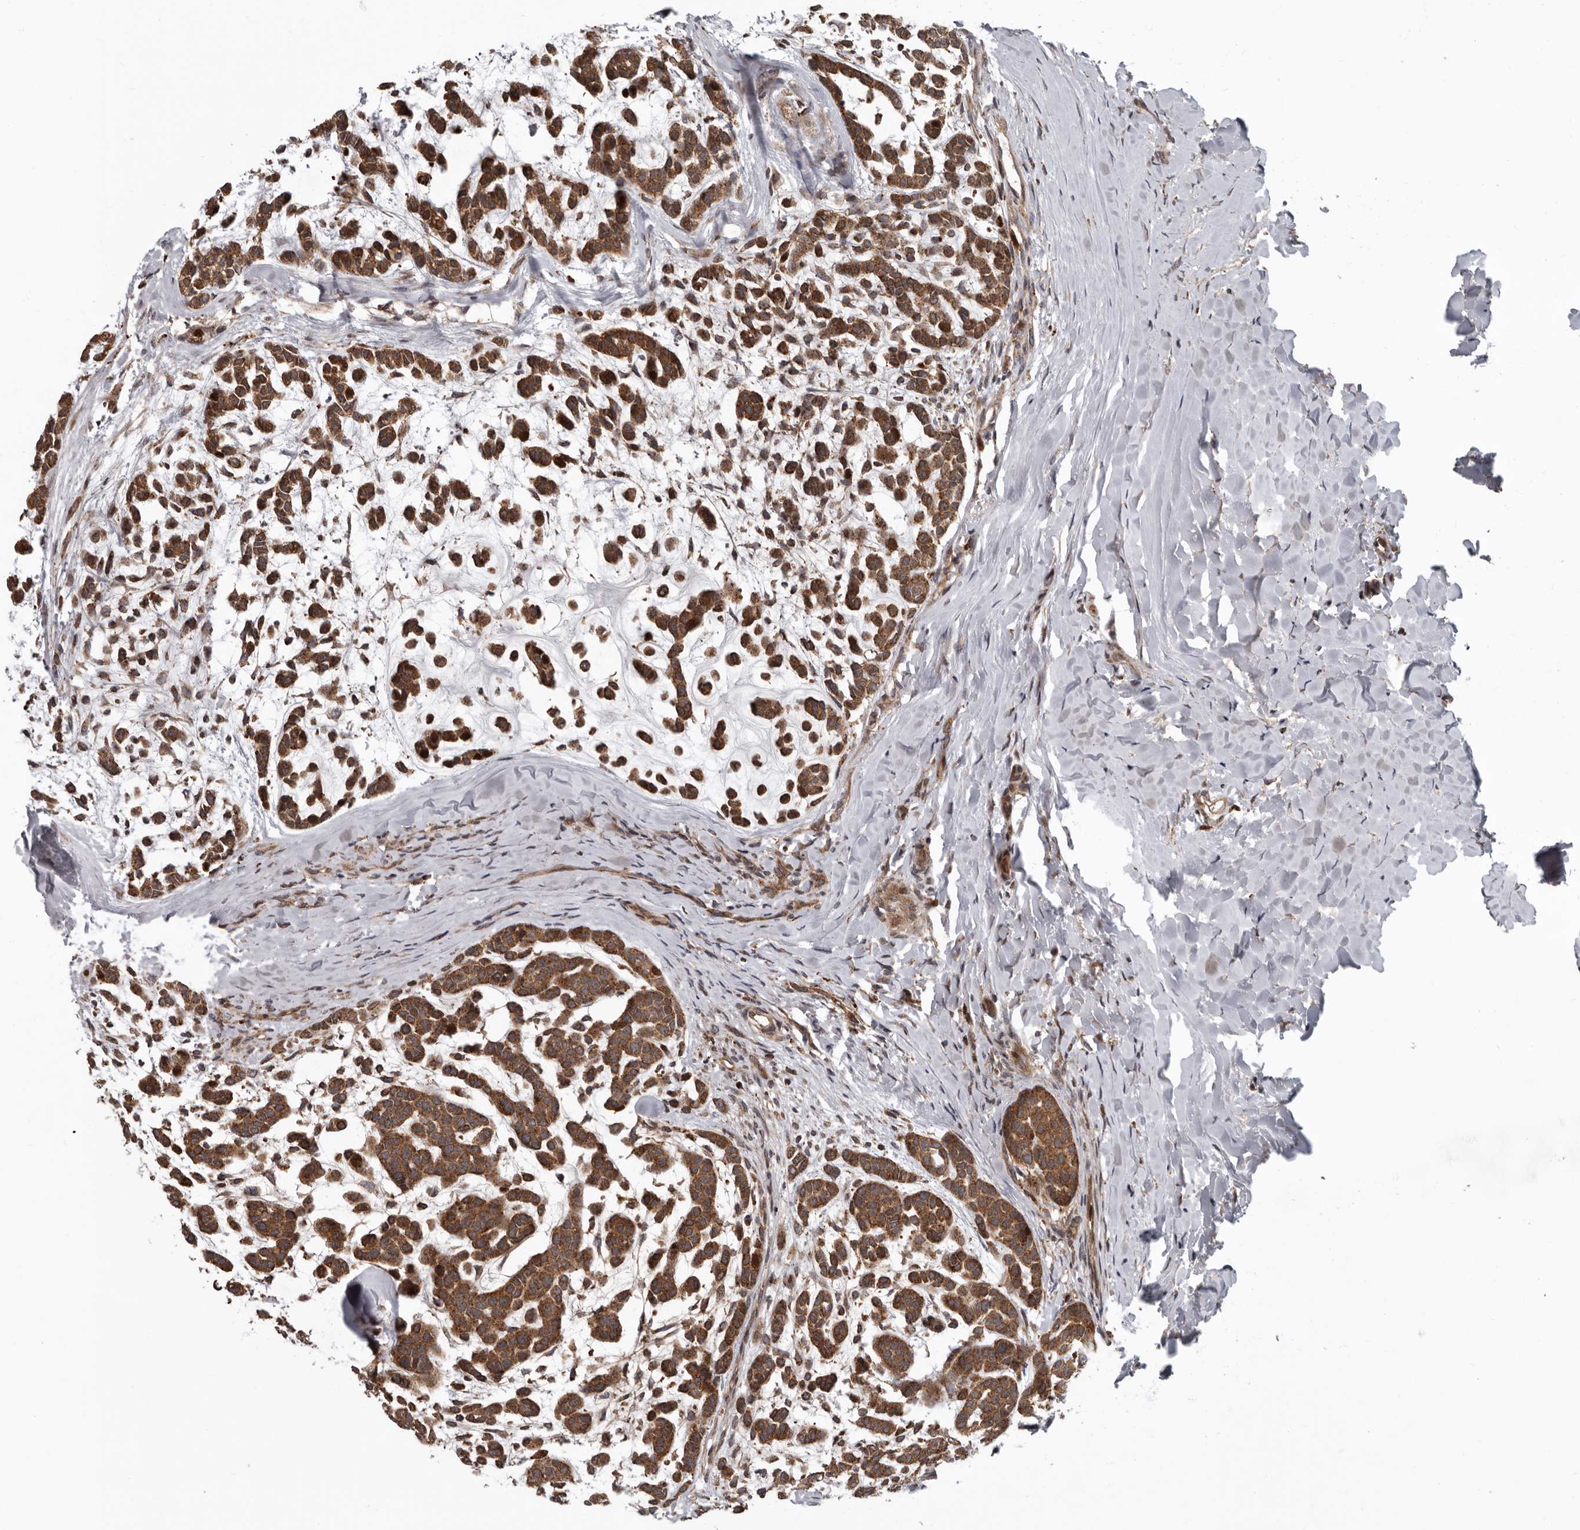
{"staining": {"intensity": "strong", "quantity": ">75%", "location": "cytoplasmic/membranous"}, "tissue": "head and neck cancer", "cell_type": "Tumor cells", "image_type": "cancer", "snomed": [{"axis": "morphology", "description": "Adenocarcinoma, NOS"}, {"axis": "morphology", "description": "Adenoma, NOS"}, {"axis": "topography", "description": "Head-Neck"}], "caption": "About >75% of tumor cells in human head and neck cancer (adenoma) show strong cytoplasmic/membranous protein expression as visualized by brown immunohistochemical staining.", "gene": "FGFR4", "patient": {"sex": "female", "age": 55}}